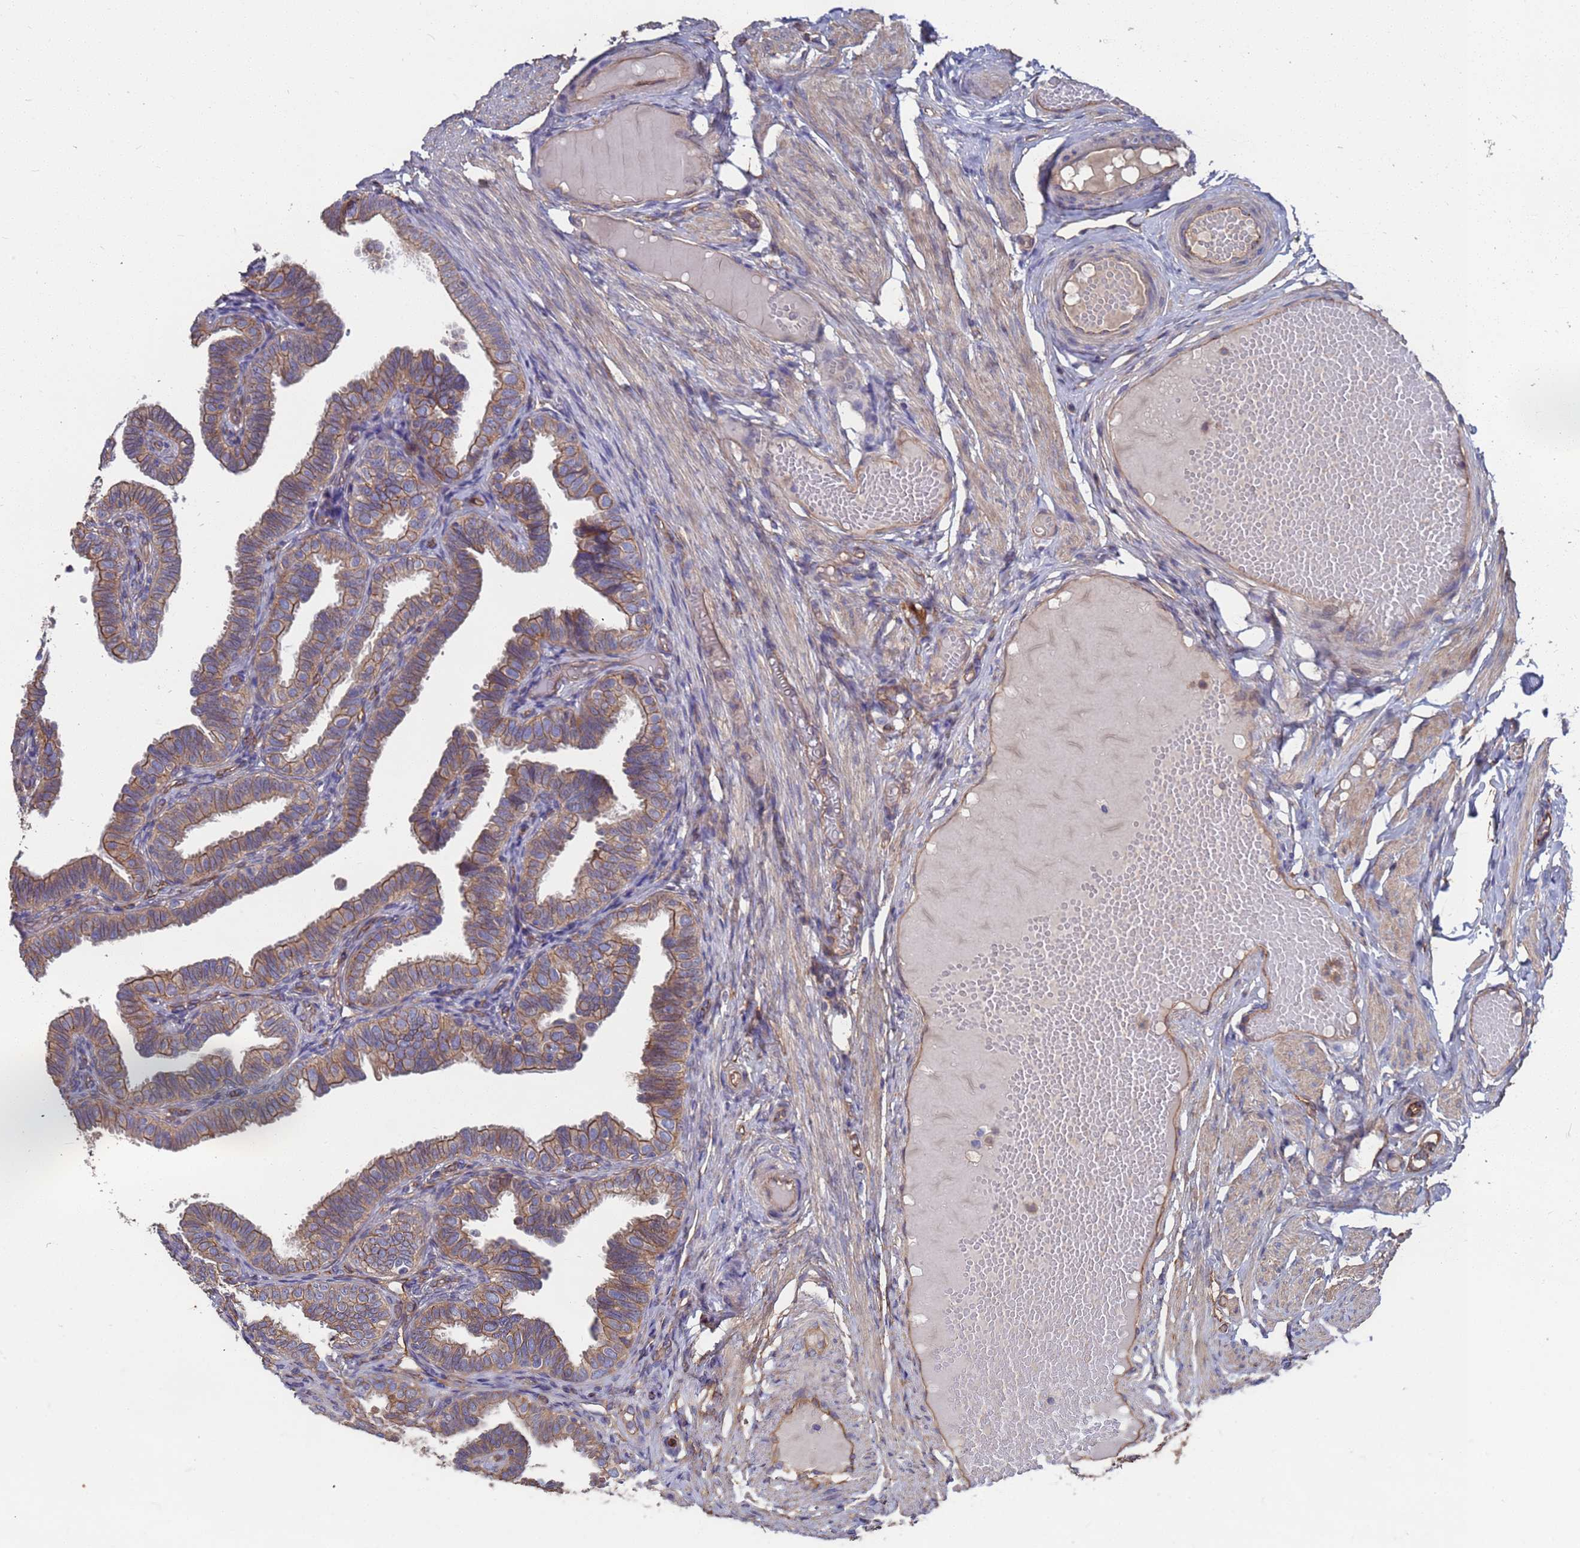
{"staining": {"intensity": "moderate", "quantity": ">75%", "location": "cytoplasmic/membranous"}, "tissue": "fallopian tube", "cell_type": "Glandular cells", "image_type": "normal", "snomed": [{"axis": "morphology", "description": "Normal tissue, NOS"}, {"axis": "topography", "description": "Fallopian tube"}], "caption": "The micrograph exhibits staining of benign fallopian tube, revealing moderate cytoplasmic/membranous protein staining (brown color) within glandular cells. (DAB = brown stain, brightfield microscopy at high magnification).", "gene": "NDUFAF6", "patient": {"sex": "female", "age": 39}}